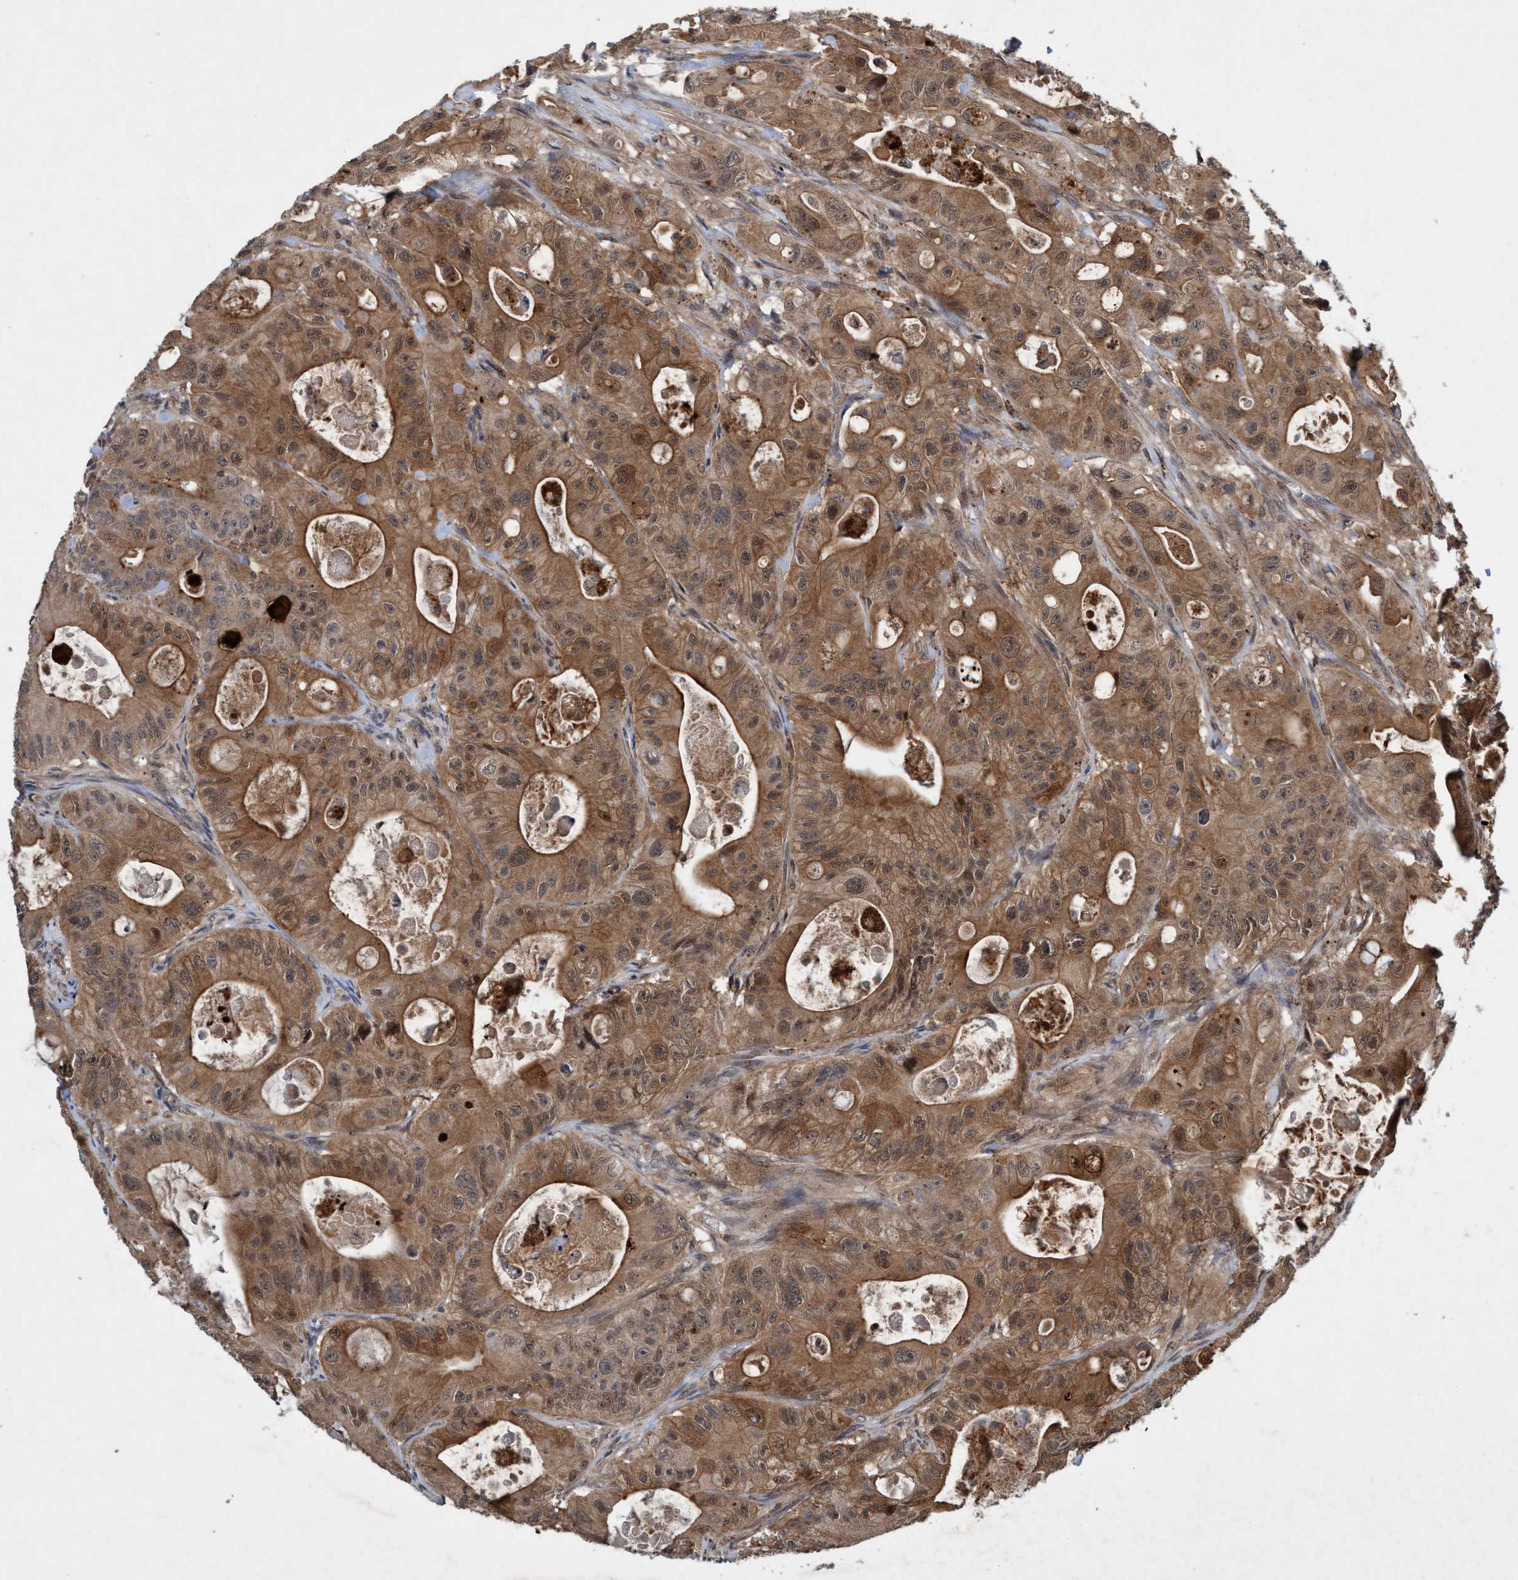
{"staining": {"intensity": "moderate", "quantity": ">75%", "location": "cytoplasmic/membranous"}, "tissue": "colorectal cancer", "cell_type": "Tumor cells", "image_type": "cancer", "snomed": [{"axis": "morphology", "description": "Adenocarcinoma, NOS"}, {"axis": "topography", "description": "Colon"}], "caption": "Immunohistochemistry photomicrograph of colorectal adenocarcinoma stained for a protein (brown), which reveals medium levels of moderate cytoplasmic/membranous positivity in about >75% of tumor cells.", "gene": "TRIM65", "patient": {"sex": "female", "age": 46}}